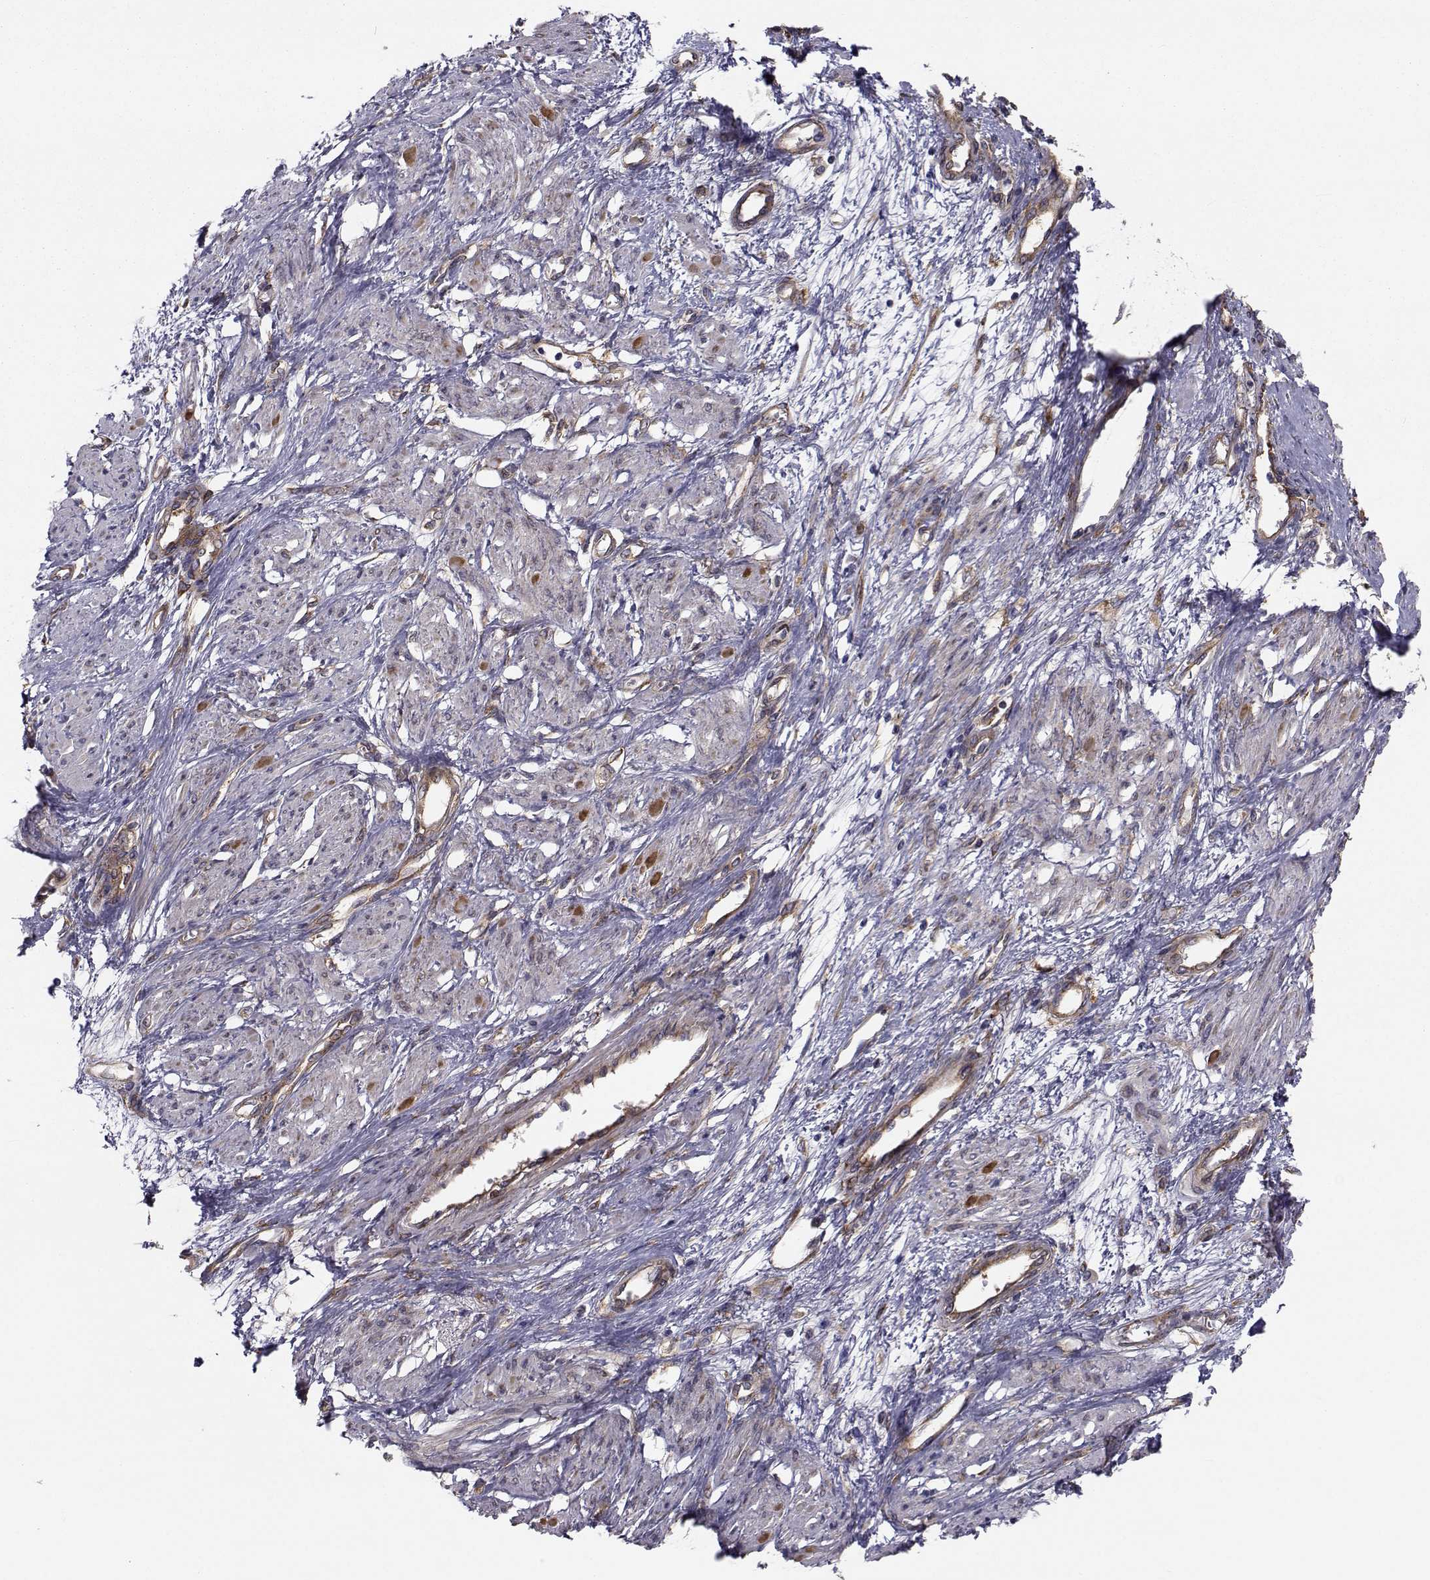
{"staining": {"intensity": "negative", "quantity": "none", "location": "none"}, "tissue": "smooth muscle", "cell_type": "Smooth muscle cells", "image_type": "normal", "snomed": [{"axis": "morphology", "description": "Normal tissue, NOS"}, {"axis": "topography", "description": "Smooth muscle"}, {"axis": "topography", "description": "Uterus"}], "caption": "The photomicrograph exhibits no staining of smooth muscle cells in unremarkable smooth muscle.", "gene": "TRIP10", "patient": {"sex": "female", "age": 39}}